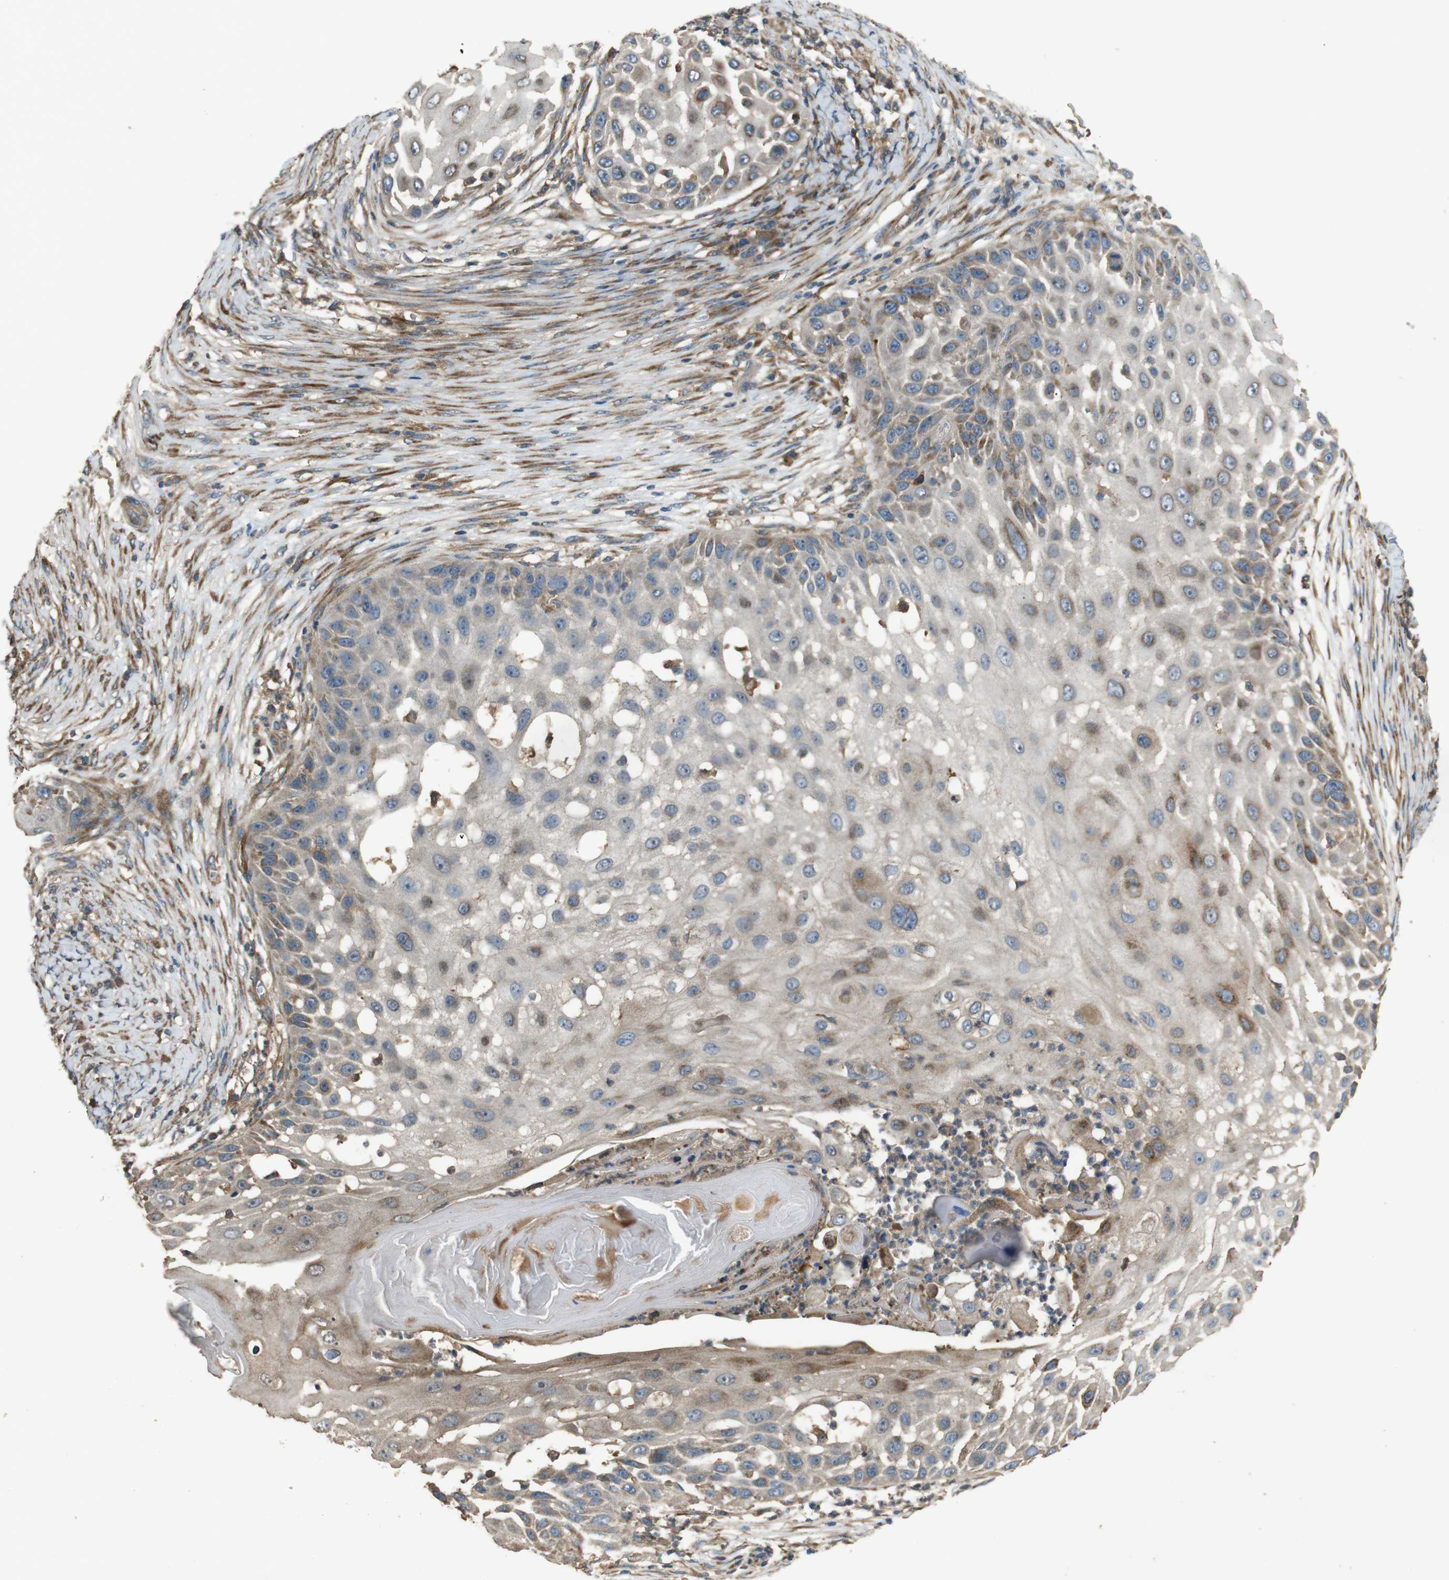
{"staining": {"intensity": "moderate", "quantity": "25%-75%", "location": "cytoplasmic/membranous"}, "tissue": "skin cancer", "cell_type": "Tumor cells", "image_type": "cancer", "snomed": [{"axis": "morphology", "description": "Squamous cell carcinoma, NOS"}, {"axis": "topography", "description": "Skin"}], "caption": "An immunohistochemistry micrograph of tumor tissue is shown. Protein staining in brown highlights moderate cytoplasmic/membranous positivity in skin cancer within tumor cells. (DAB IHC, brown staining for protein, blue staining for nuclei).", "gene": "ARHGAP24", "patient": {"sex": "female", "age": 44}}